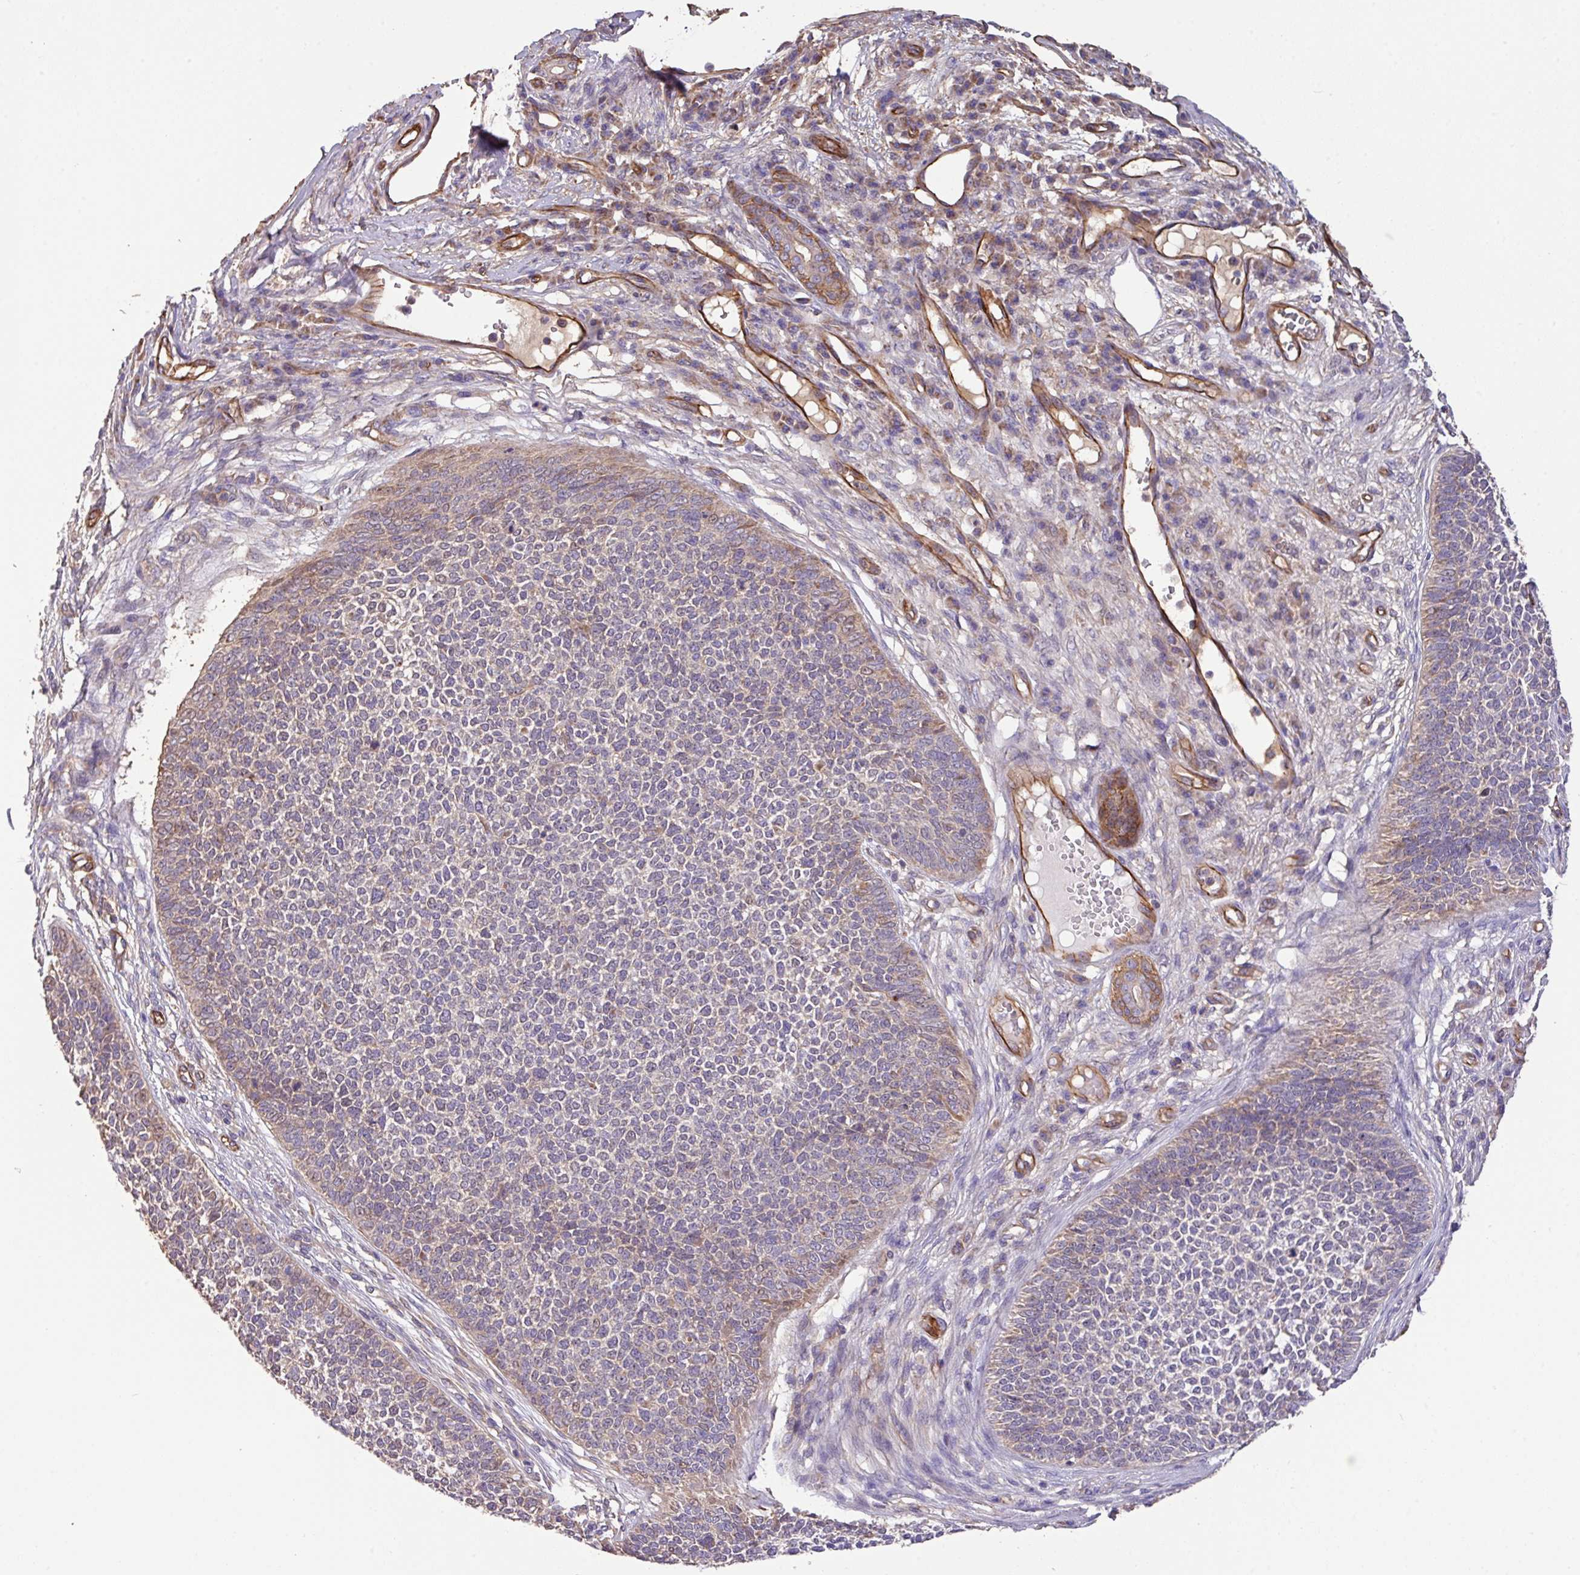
{"staining": {"intensity": "weak", "quantity": "25%-75%", "location": "cytoplasmic/membranous"}, "tissue": "skin cancer", "cell_type": "Tumor cells", "image_type": "cancer", "snomed": [{"axis": "morphology", "description": "Basal cell carcinoma"}, {"axis": "topography", "description": "Skin"}], "caption": "Skin basal cell carcinoma stained with immunohistochemistry (IHC) displays weak cytoplasmic/membranous positivity in about 25%-75% of tumor cells.", "gene": "LRRC53", "patient": {"sex": "female", "age": 84}}